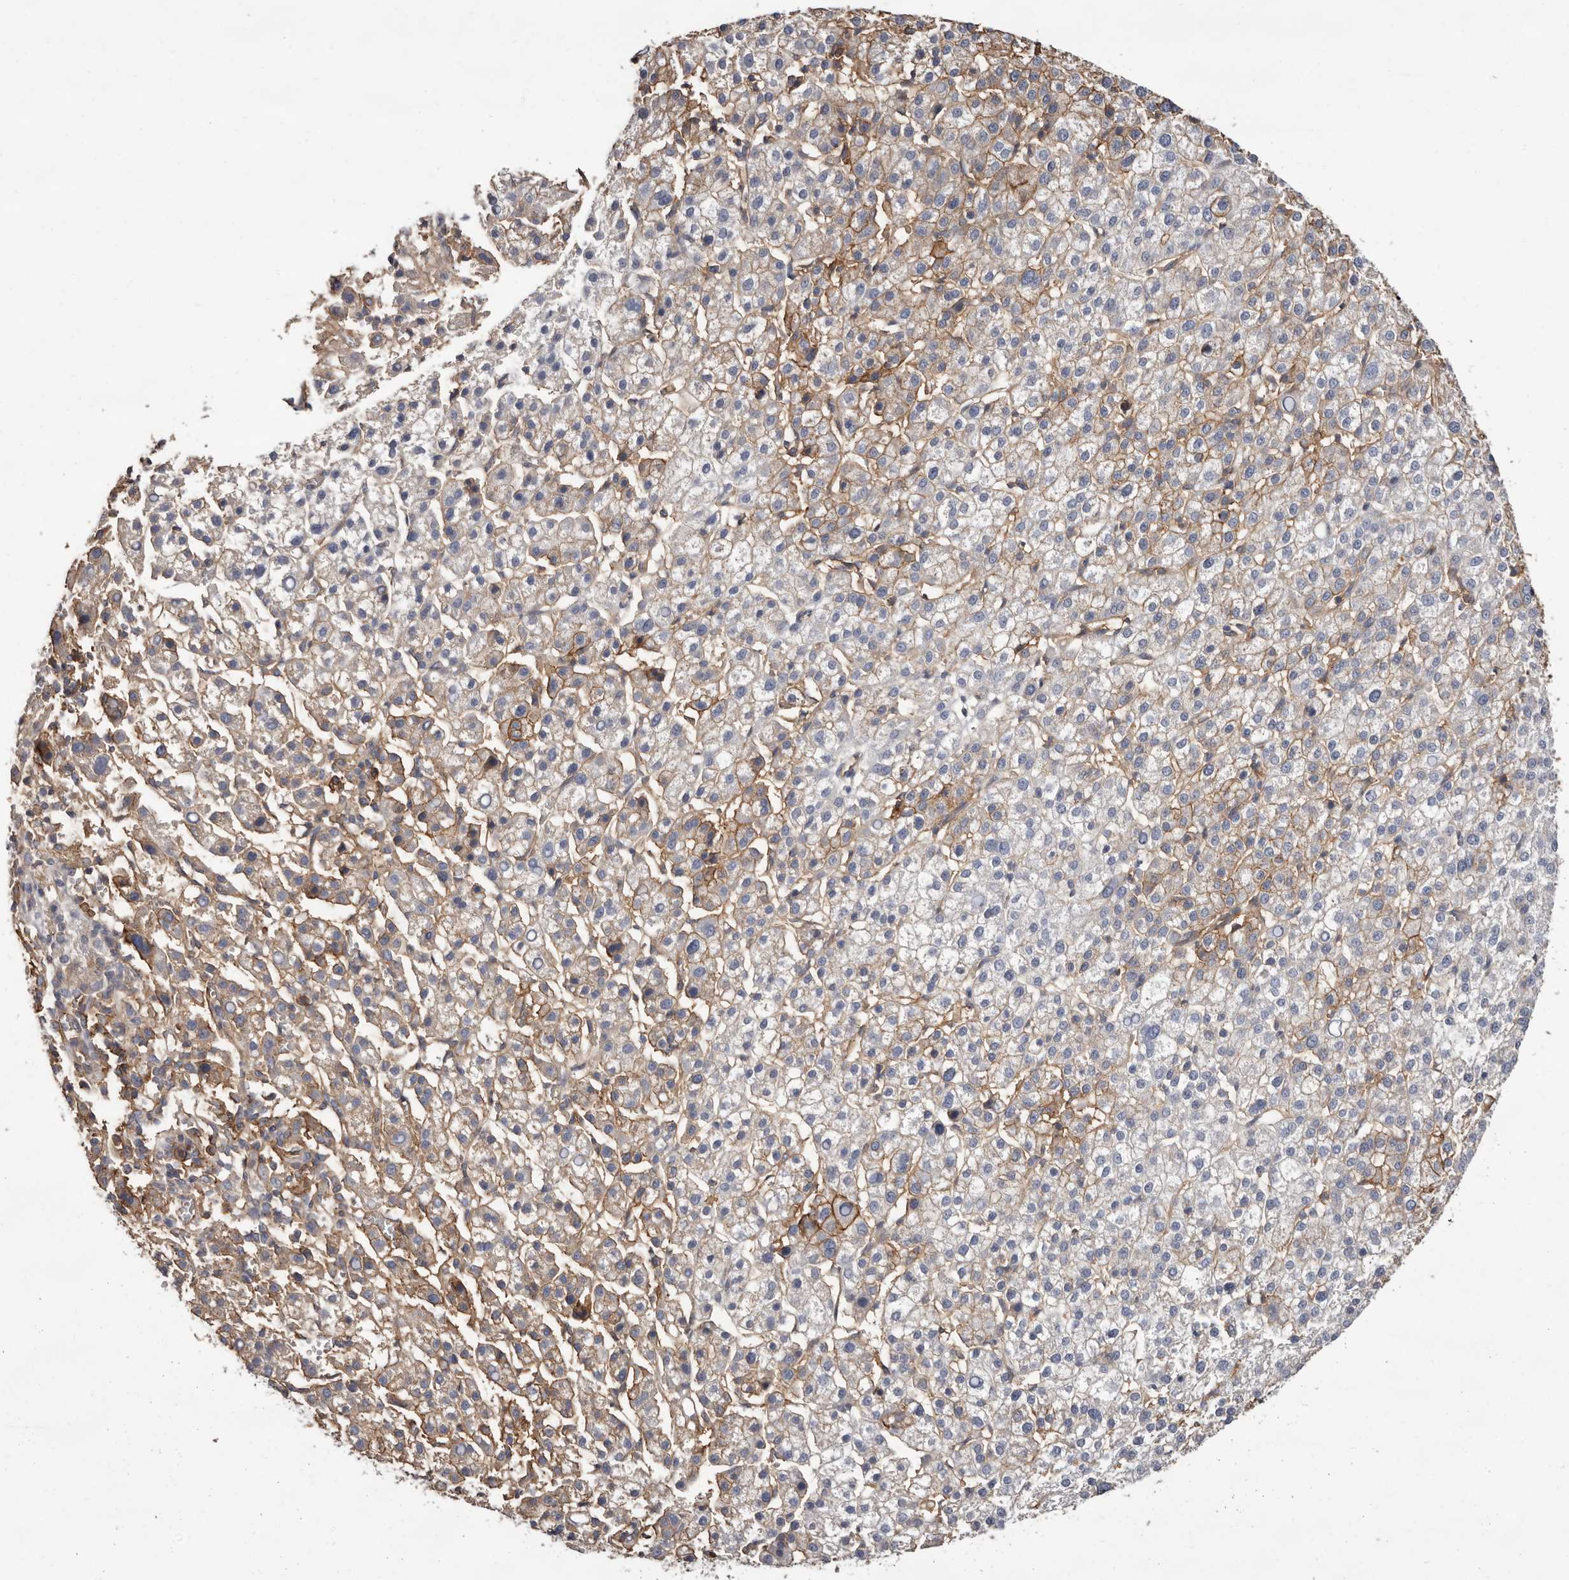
{"staining": {"intensity": "moderate", "quantity": "25%-75%", "location": "cytoplasmic/membranous"}, "tissue": "liver cancer", "cell_type": "Tumor cells", "image_type": "cancer", "snomed": [{"axis": "morphology", "description": "Carcinoma, Hepatocellular, NOS"}, {"axis": "topography", "description": "Liver"}], "caption": "An immunohistochemistry histopathology image of tumor tissue is shown. Protein staining in brown labels moderate cytoplasmic/membranous positivity in hepatocellular carcinoma (liver) within tumor cells.", "gene": "MMACHC", "patient": {"sex": "female", "age": 58}}